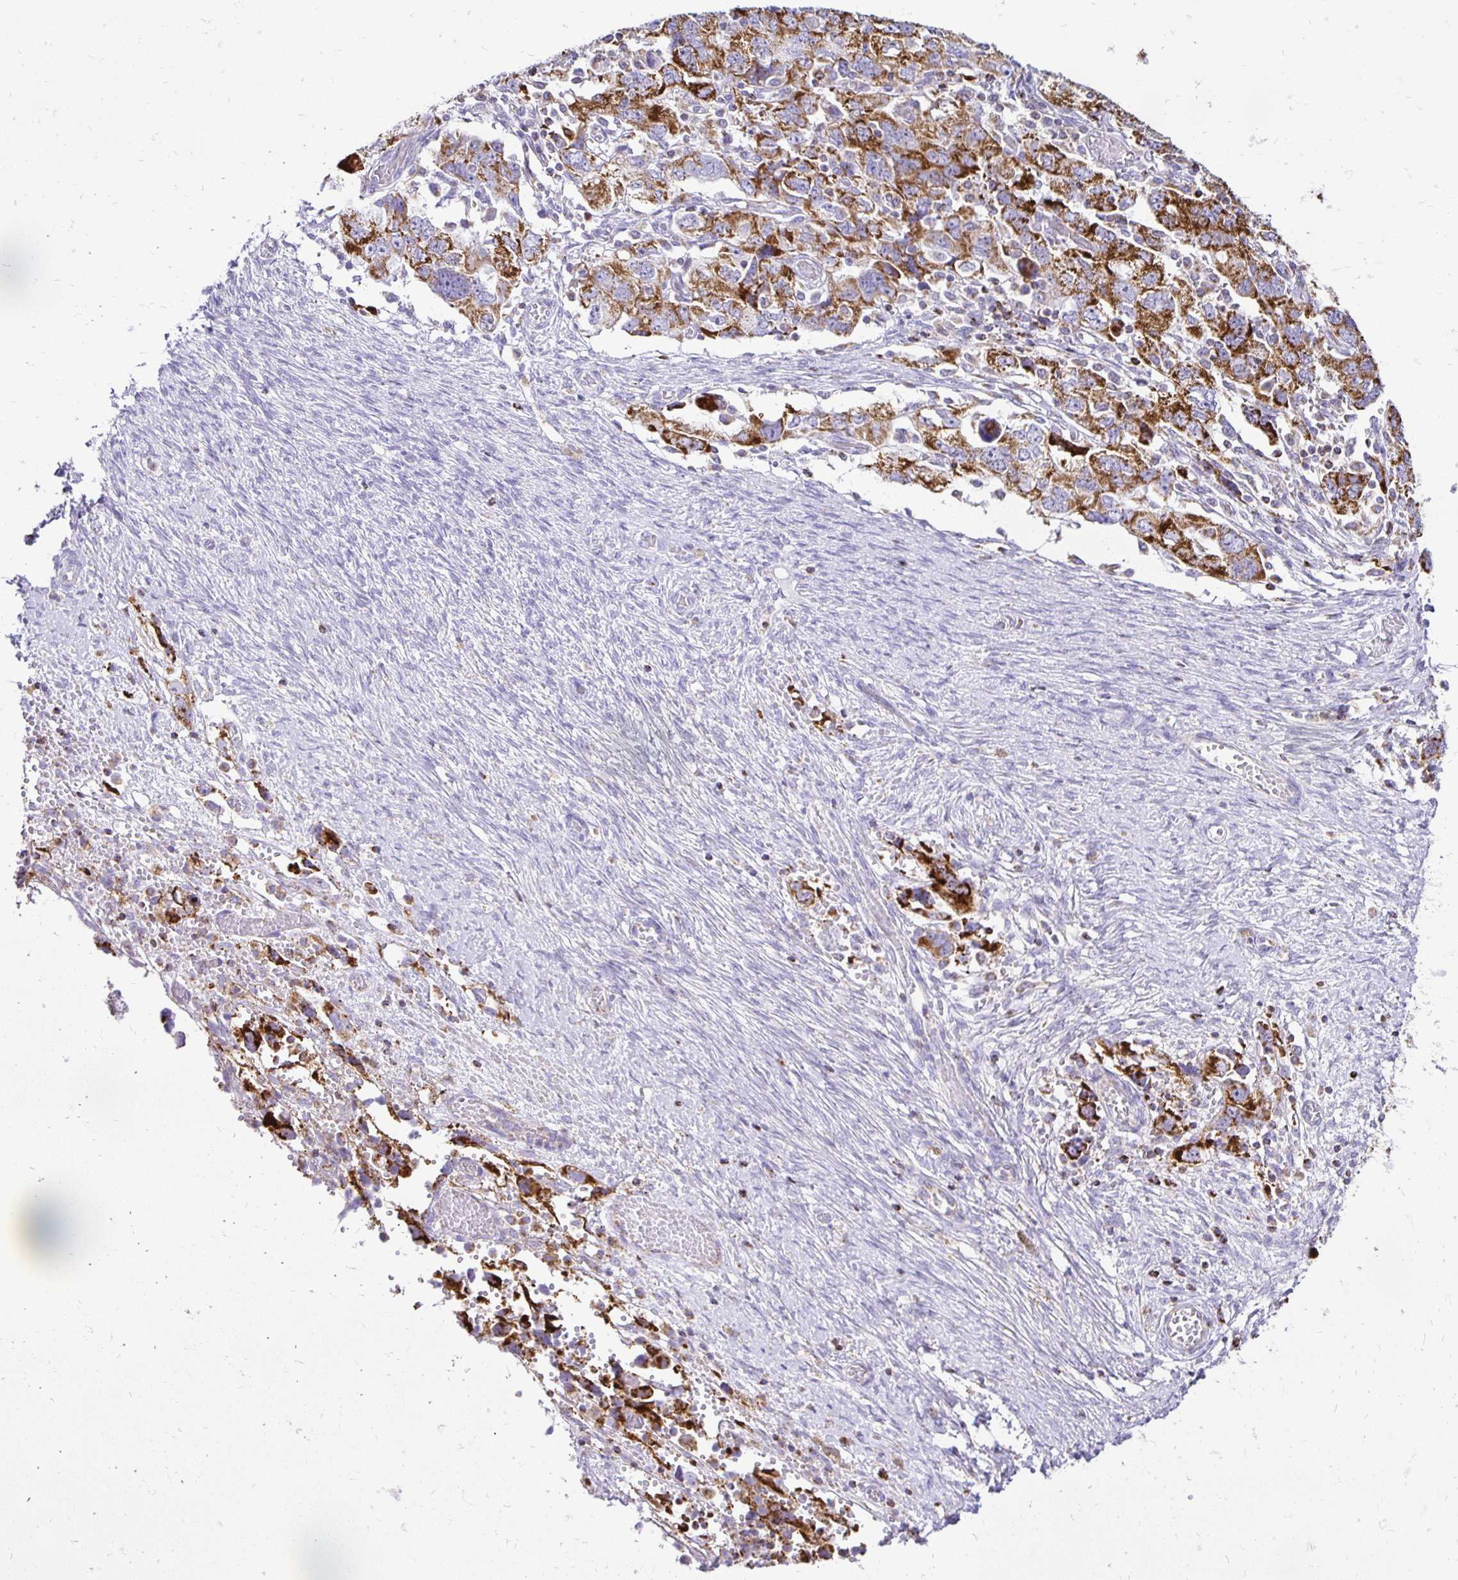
{"staining": {"intensity": "strong", "quantity": ">75%", "location": "cytoplasmic/membranous"}, "tissue": "ovarian cancer", "cell_type": "Tumor cells", "image_type": "cancer", "snomed": [{"axis": "morphology", "description": "Carcinoma, NOS"}, {"axis": "morphology", "description": "Cystadenocarcinoma, serous, NOS"}, {"axis": "topography", "description": "Ovary"}], "caption": "Immunohistochemistry (IHC) of ovarian cancer displays high levels of strong cytoplasmic/membranous expression in about >75% of tumor cells.", "gene": "PLAAT2", "patient": {"sex": "female", "age": 69}}